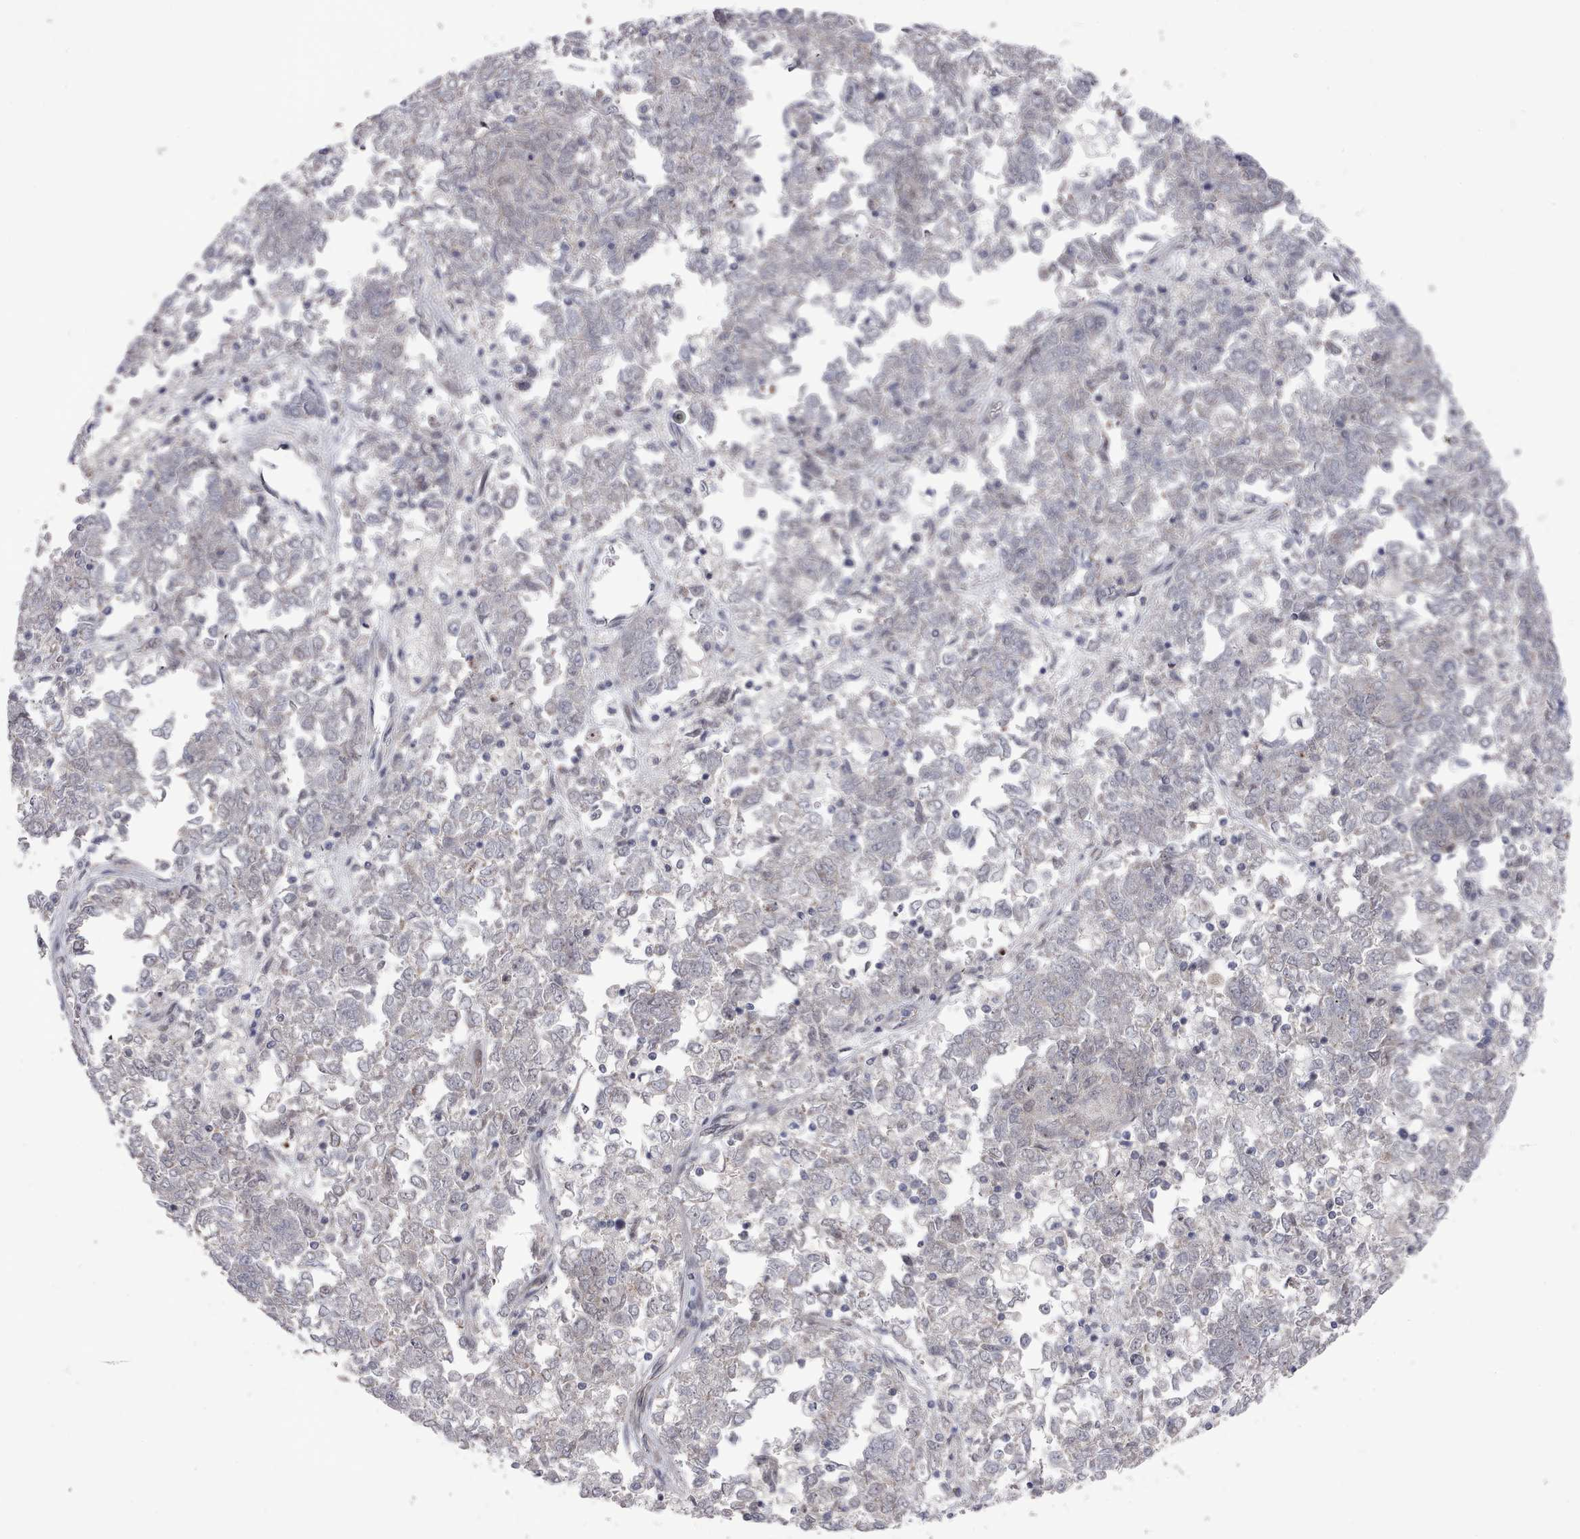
{"staining": {"intensity": "negative", "quantity": "none", "location": "none"}, "tissue": "endometrial cancer", "cell_type": "Tumor cells", "image_type": "cancer", "snomed": [{"axis": "morphology", "description": "Adenocarcinoma, NOS"}, {"axis": "topography", "description": "Endometrium"}], "caption": "Immunohistochemistry (IHC) image of human adenocarcinoma (endometrial) stained for a protein (brown), which exhibits no positivity in tumor cells.", "gene": "CPSF4", "patient": {"sex": "female", "age": 80}}